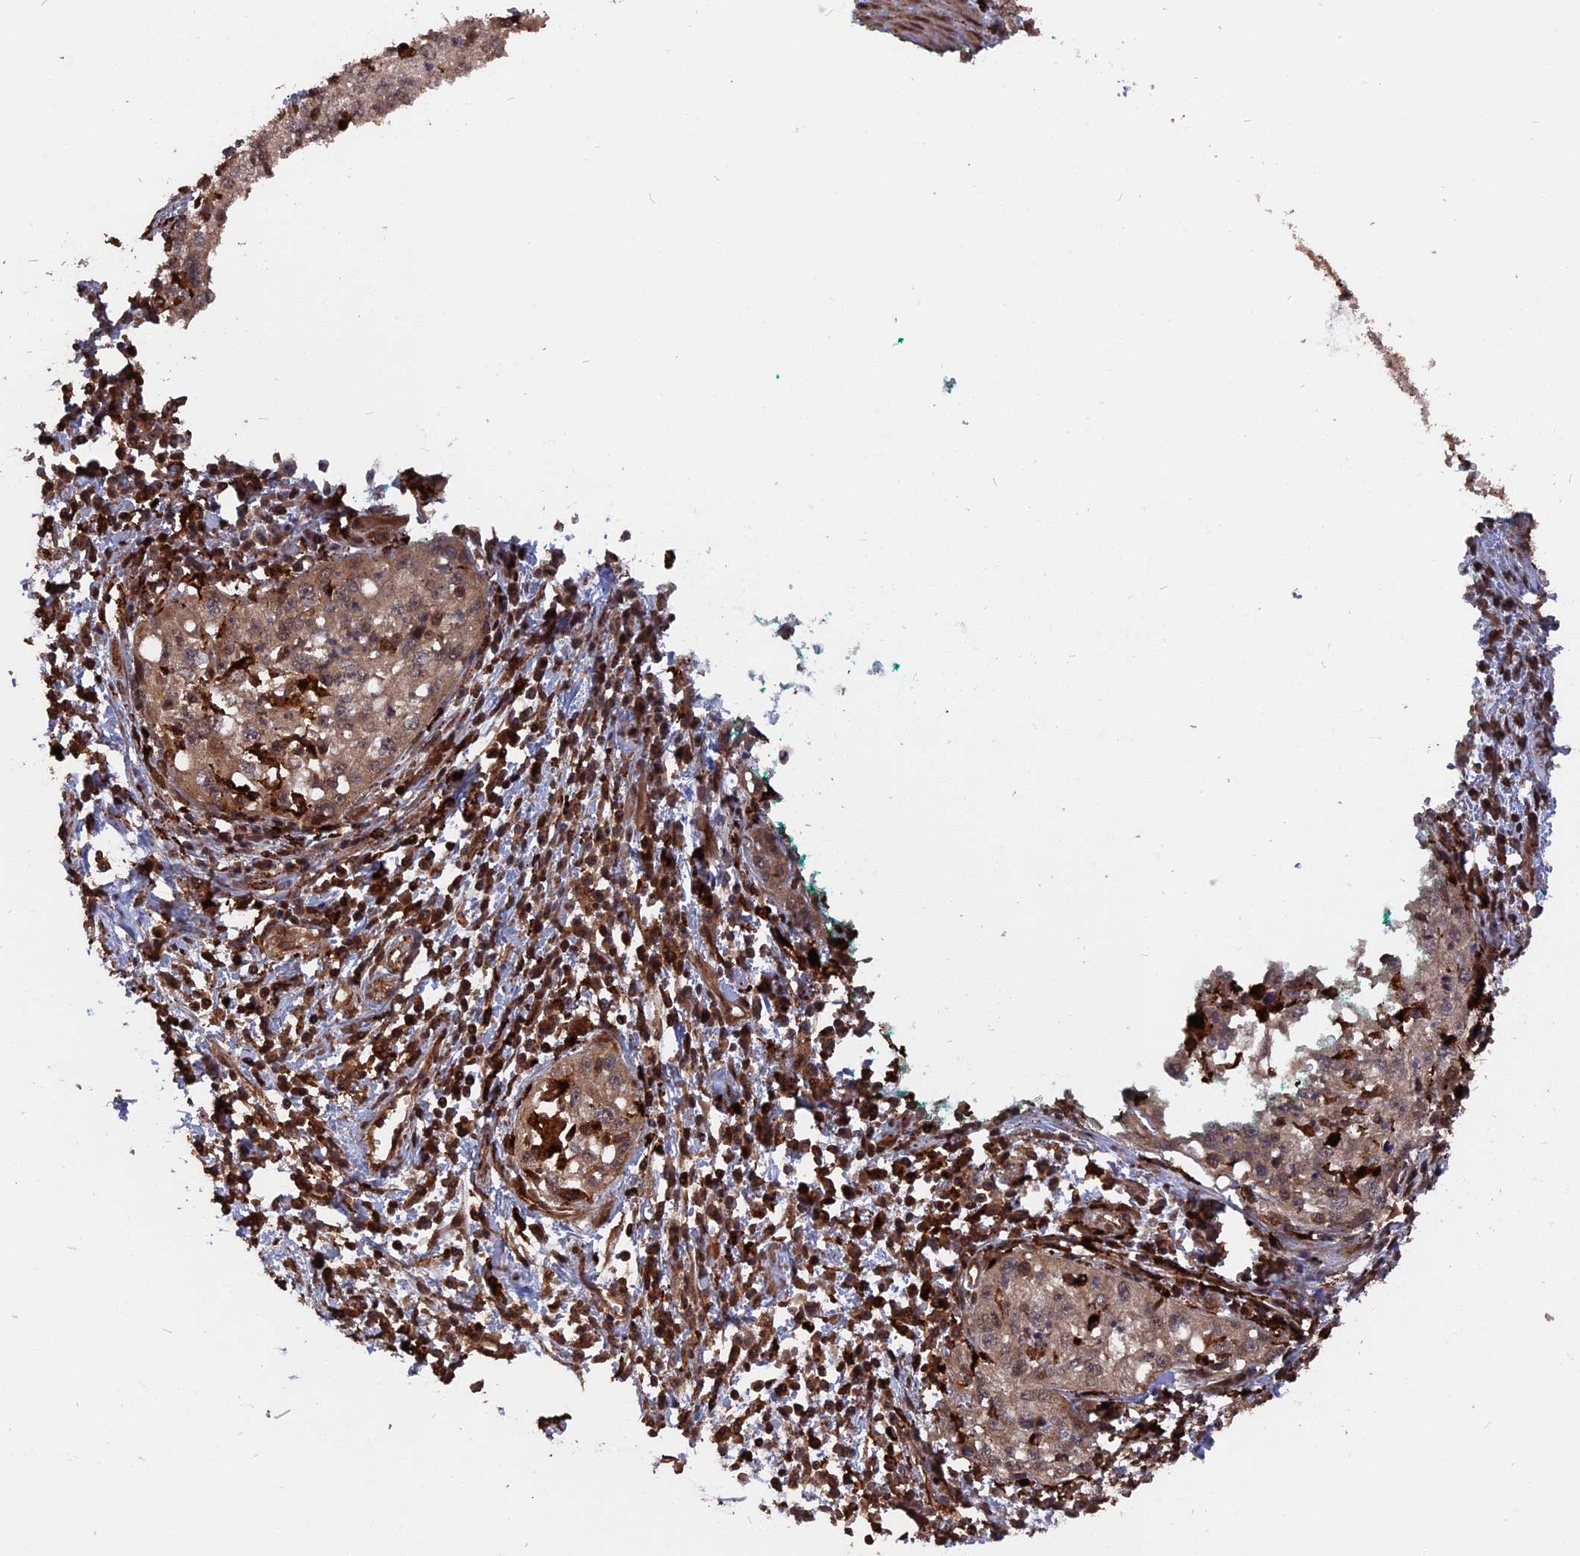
{"staining": {"intensity": "weak", "quantity": ">75%", "location": "cytoplasmic/membranous"}, "tissue": "cervical cancer", "cell_type": "Tumor cells", "image_type": "cancer", "snomed": [{"axis": "morphology", "description": "Squamous cell carcinoma, NOS"}, {"axis": "topography", "description": "Cervix"}], "caption": "Cervical squamous cell carcinoma stained with IHC reveals weak cytoplasmic/membranous staining in approximately >75% of tumor cells.", "gene": "TELO2", "patient": {"sex": "female", "age": 57}}